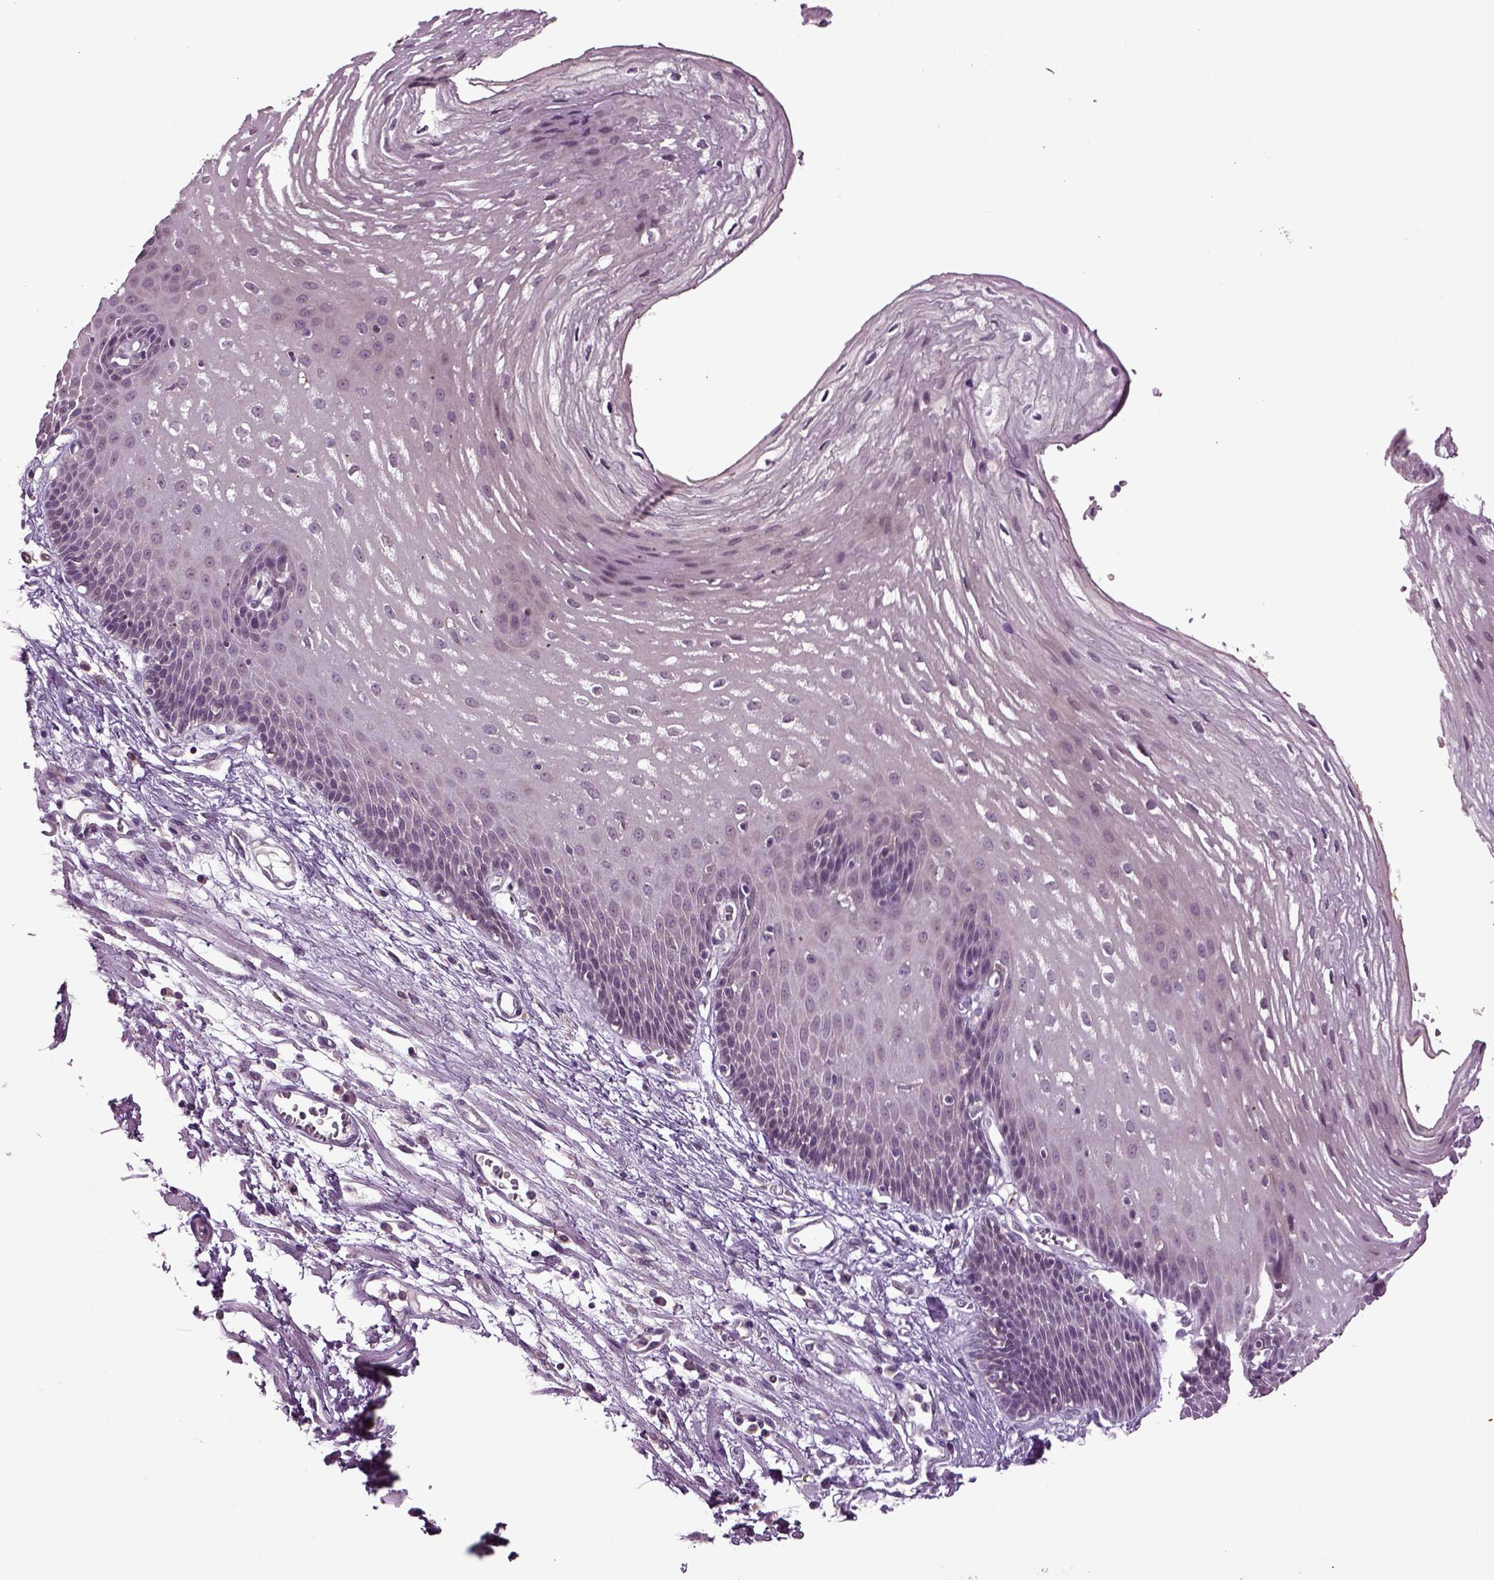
{"staining": {"intensity": "negative", "quantity": "none", "location": "none"}, "tissue": "esophagus", "cell_type": "Squamous epithelial cells", "image_type": "normal", "snomed": [{"axis": "morphology", "description": "Normal tissue, NOS"}, {"axis": "topography", "description": "Esophagus"}], "caption": "Squamous epithelial cells are negative for protein expression in normal human esophagus. Brightfield microscopy of IHC stained with DAB (3,3'-diaminobenzidine) (brown) and hematoxylin (blue), captured at high magnification.", "gene": "SLC17A6", "patient": {"sex": "male", "age": 72}}